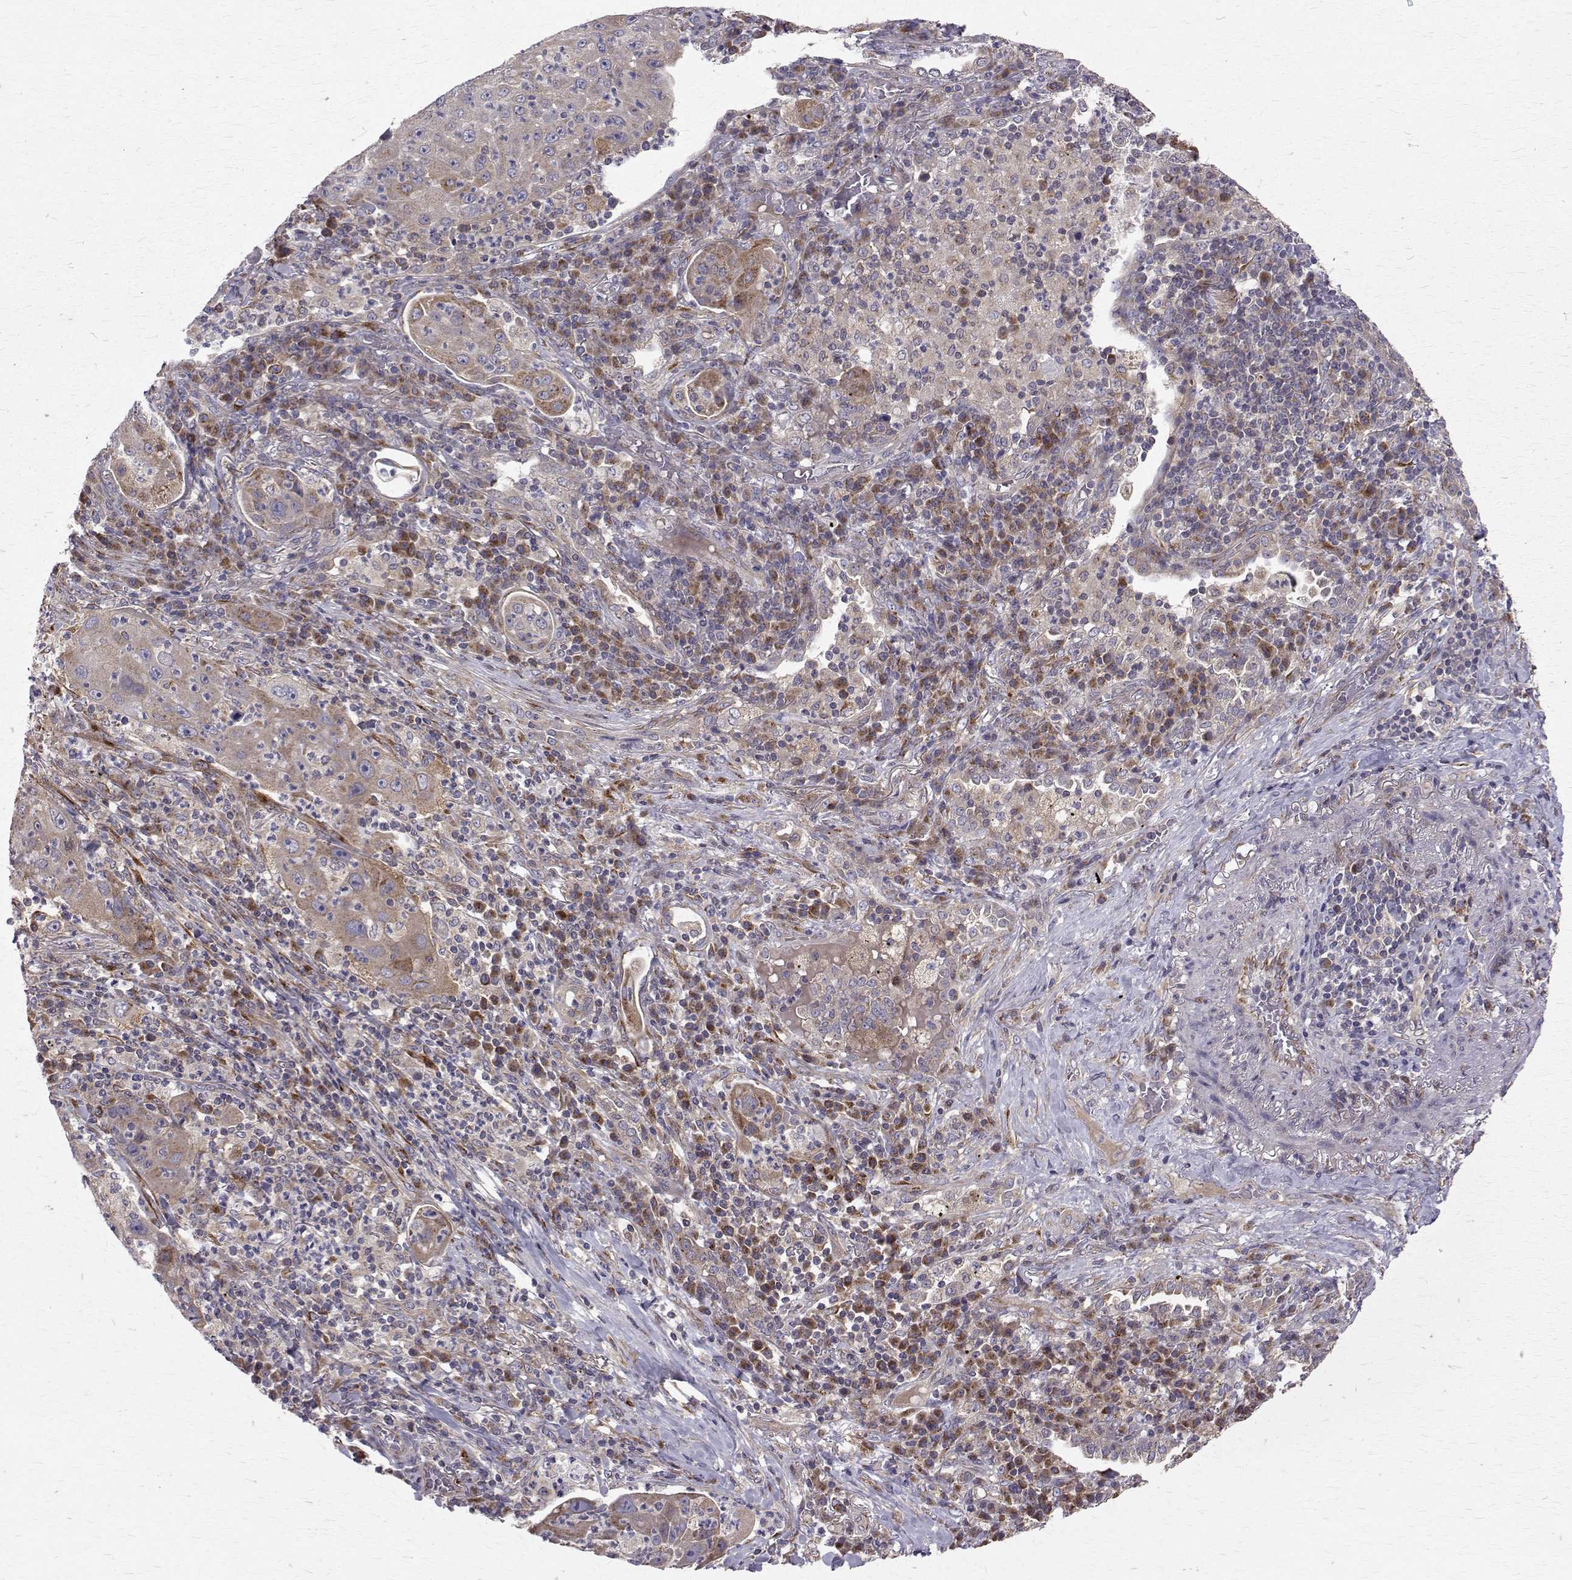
{"staining": {"intensity": "weak", "quantity": "25%-75%", "location": "cytoplasmic/membranous"}, "tissue": "lung cancer", "cell_type": "Tumor cells", "image_type": "cancer", "snomed": [{"axis": "morphology", "description": "Squamous cell carcinoma, NOS"}, {"axis": "topography", "description": "Lung"}], "caption": "Squamous cell carcinoma (lung) tissue exhibits weak cytoplasmic/membranous positivity in about 25%-75% of tumor cells", "gene": "ARFGAP1", "patient": {"sex": "female", "age": 59}}